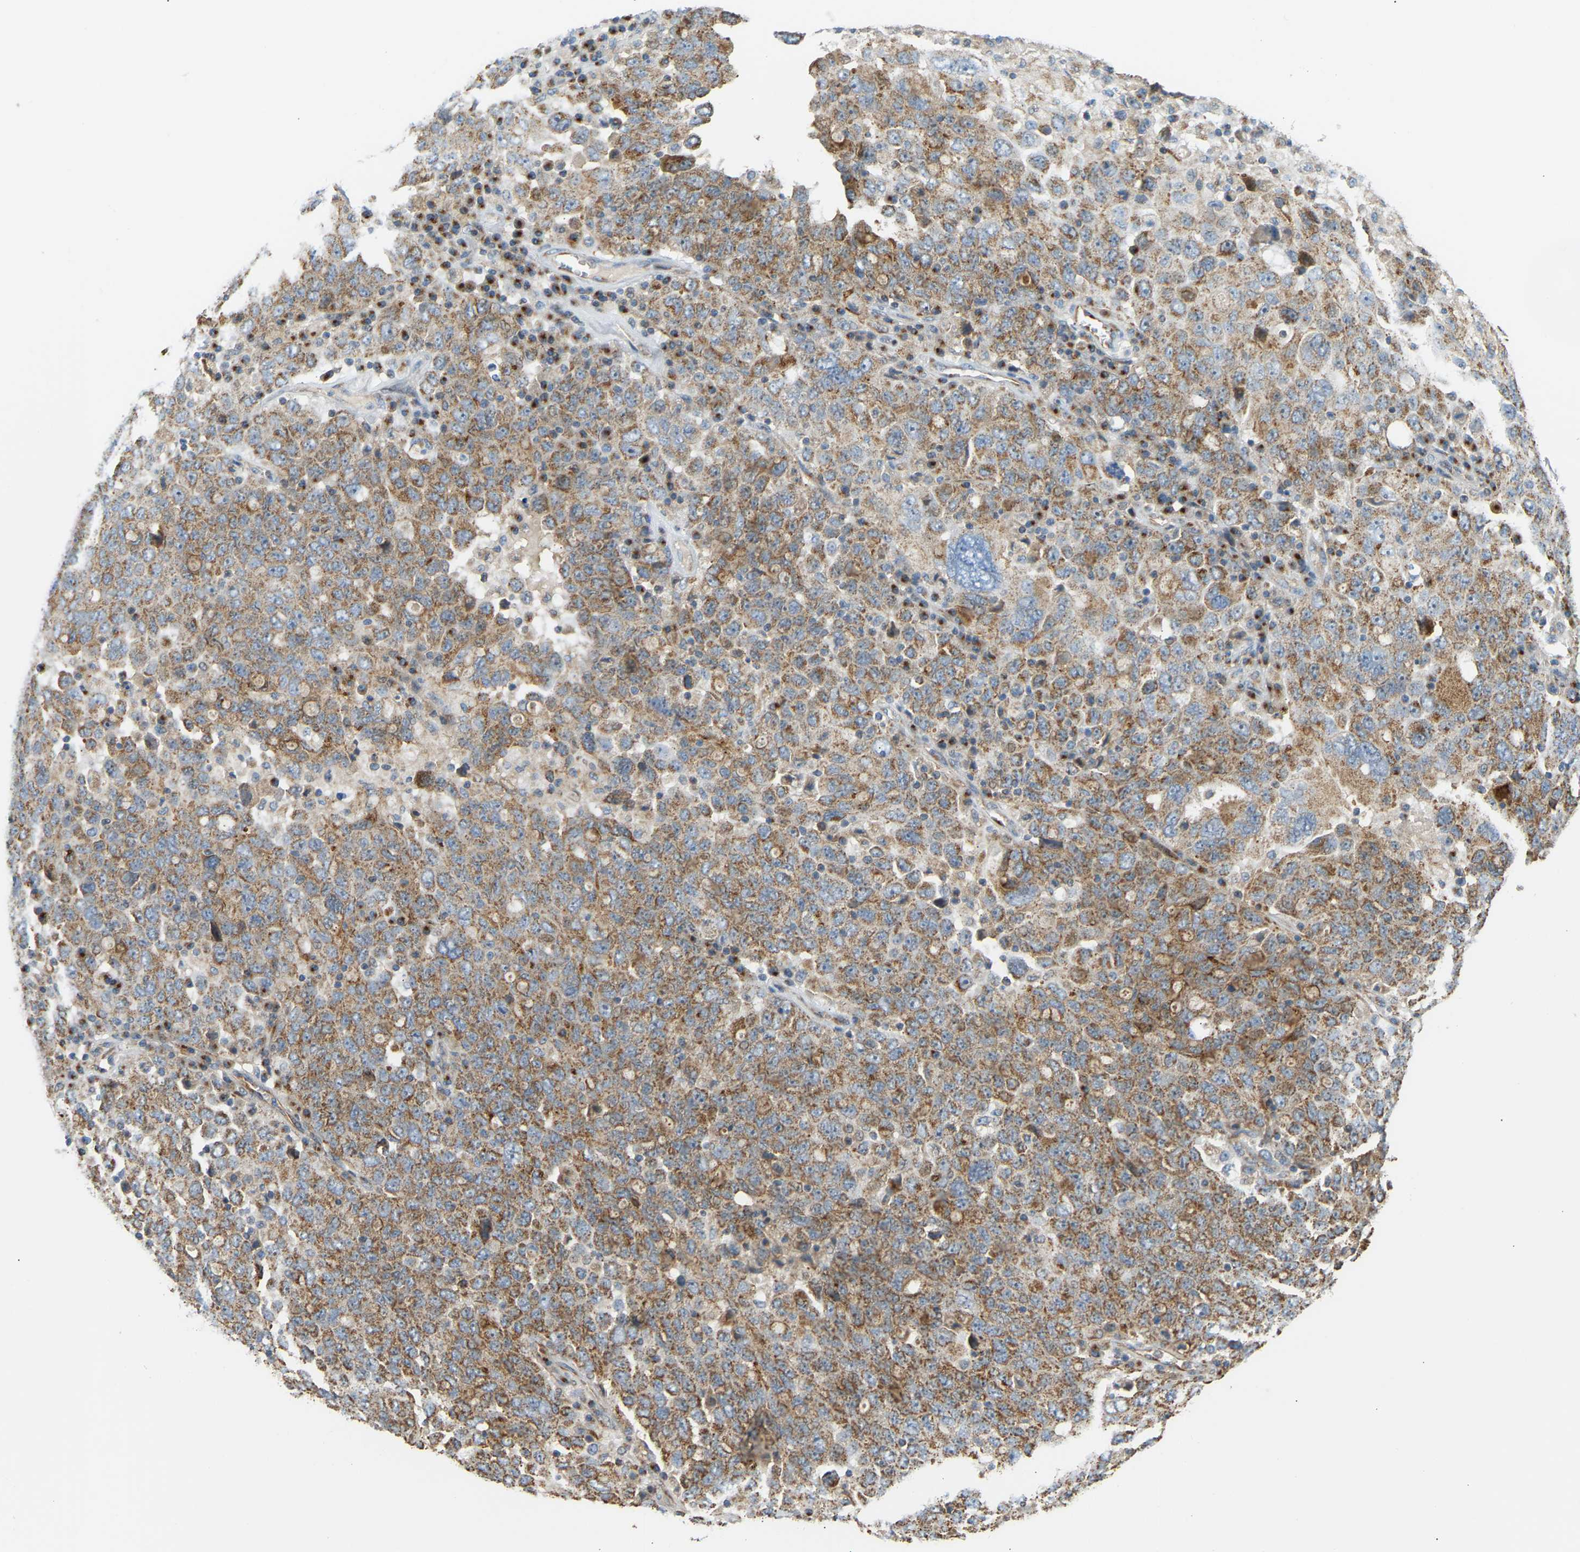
{"staining": {"intensity": "moderate", "quantity": ">75%", "location": "cytoplasmic/membranous"}, "tissue": "ovarian cancer", "cell_type": "Tumor cells", "image_type": "cancer", "snomed": [{"axis": "morphology", "description": "Carcinoma, endometroid"}, {"axis": "topography", "description": "Ovary"}], "caption": "This photomicrograph demonstrates immunohistochemistry staining of ovarian endometroid carcinoma, with medium moderate cytoplasmic/membranous positivity in approximately >75% of tumor cells.", "gene": "YIPF2", "patient": {"sex": "female", "age": 62}}